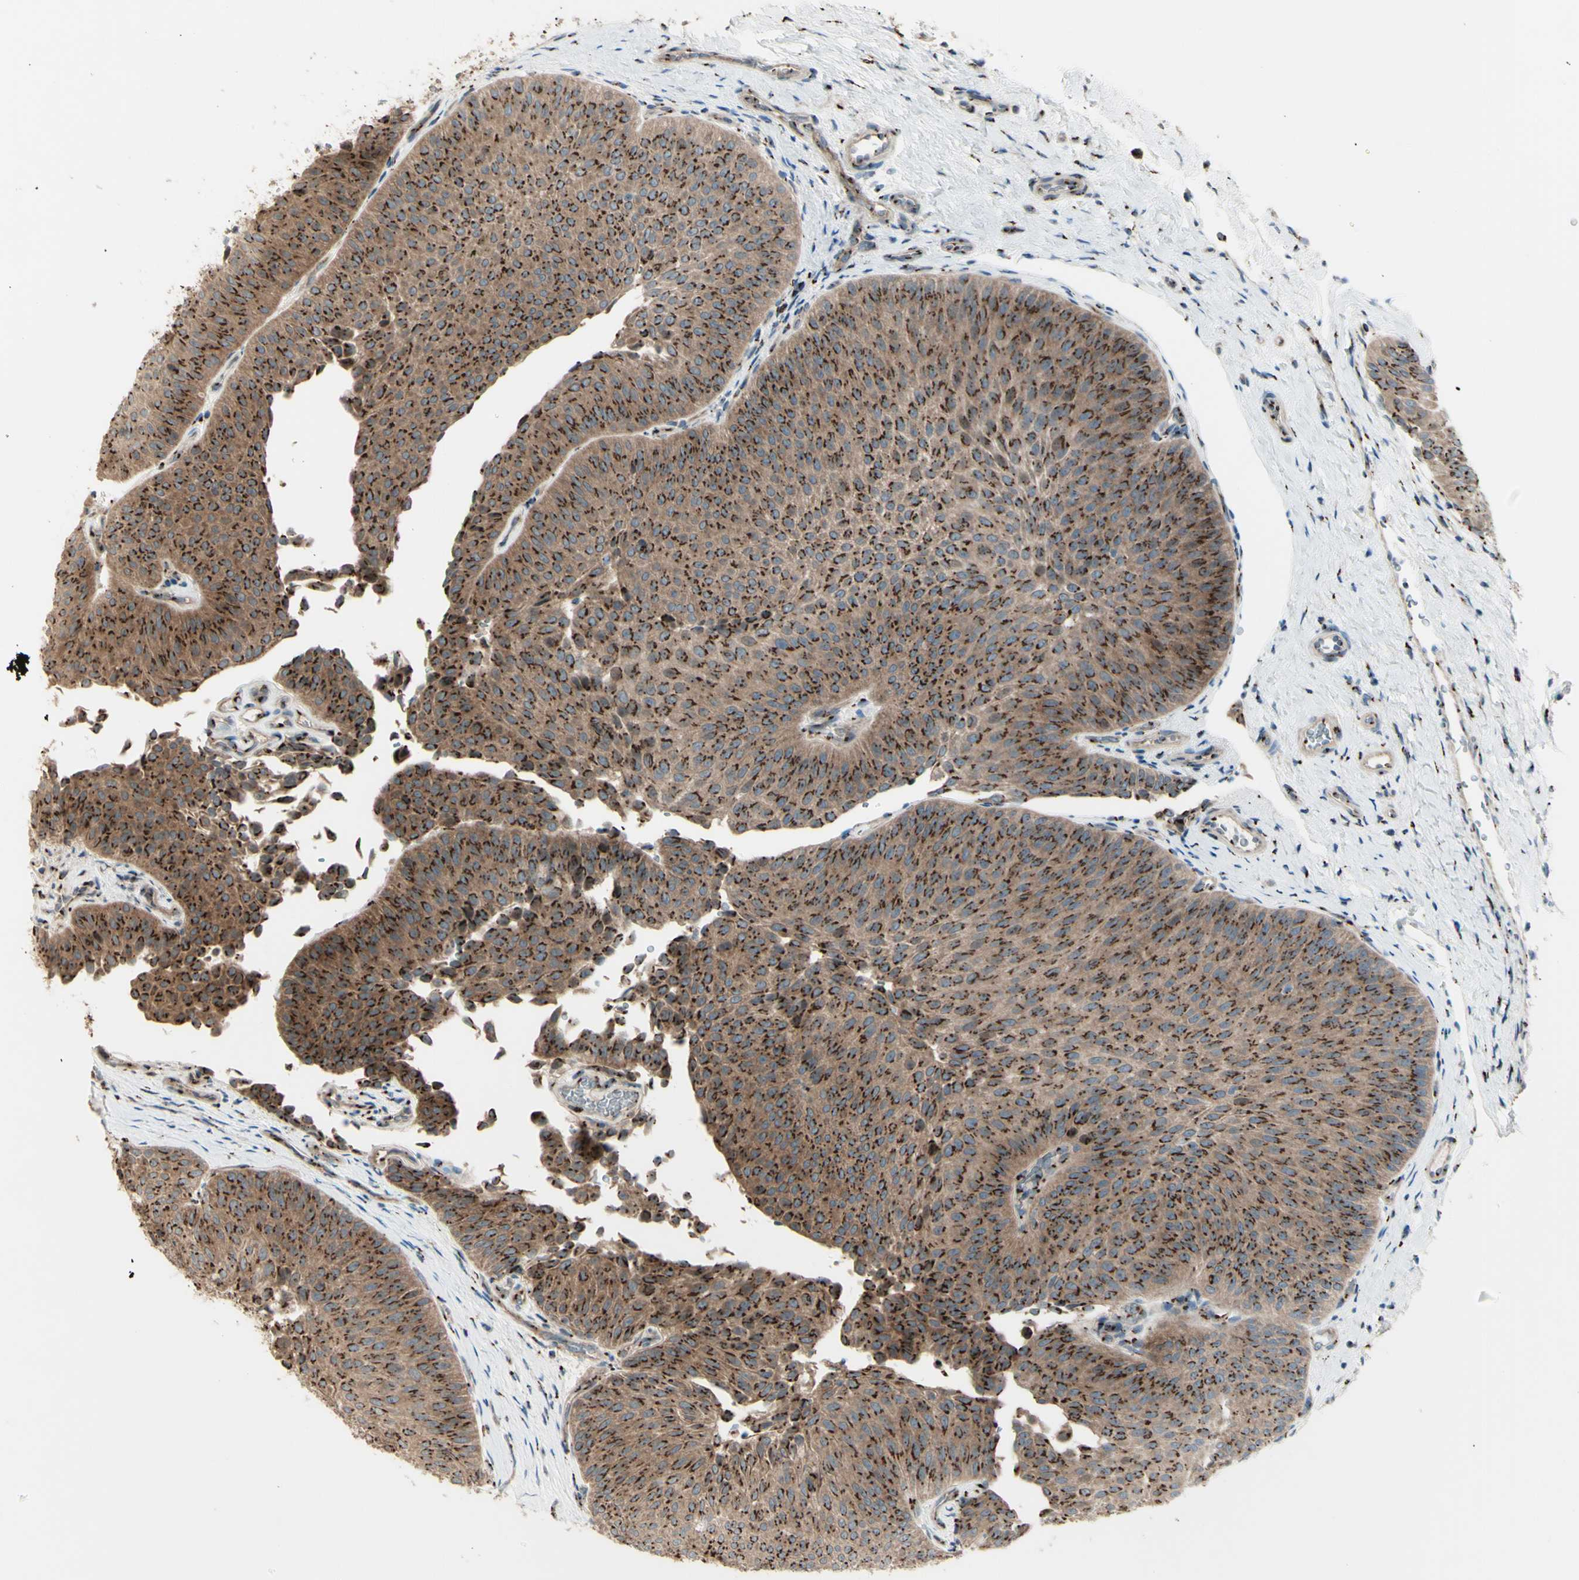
{"staining": {"intensity": "moderate", "quantity": ">75%", "location": "cytoplasmic/membranous"}, "tissue": "urothelial cancer", "cell_type": "Tumor cells", "image_type": "cancer", "snomed": [{"axis": "morphology", "description": "Urothelial carcinoma, Low grade"}, {"axis": "topography", "description": "Urinary bladder"}], "caption": "Immunohistochemical staining of human urothelial cancer exhibits medium levels of moderate cytoplasmic/membranous expression in approximately >75% of tumor cells.", "gene": "BPNT2", "patient": {"sex": "female", "age": 60}}